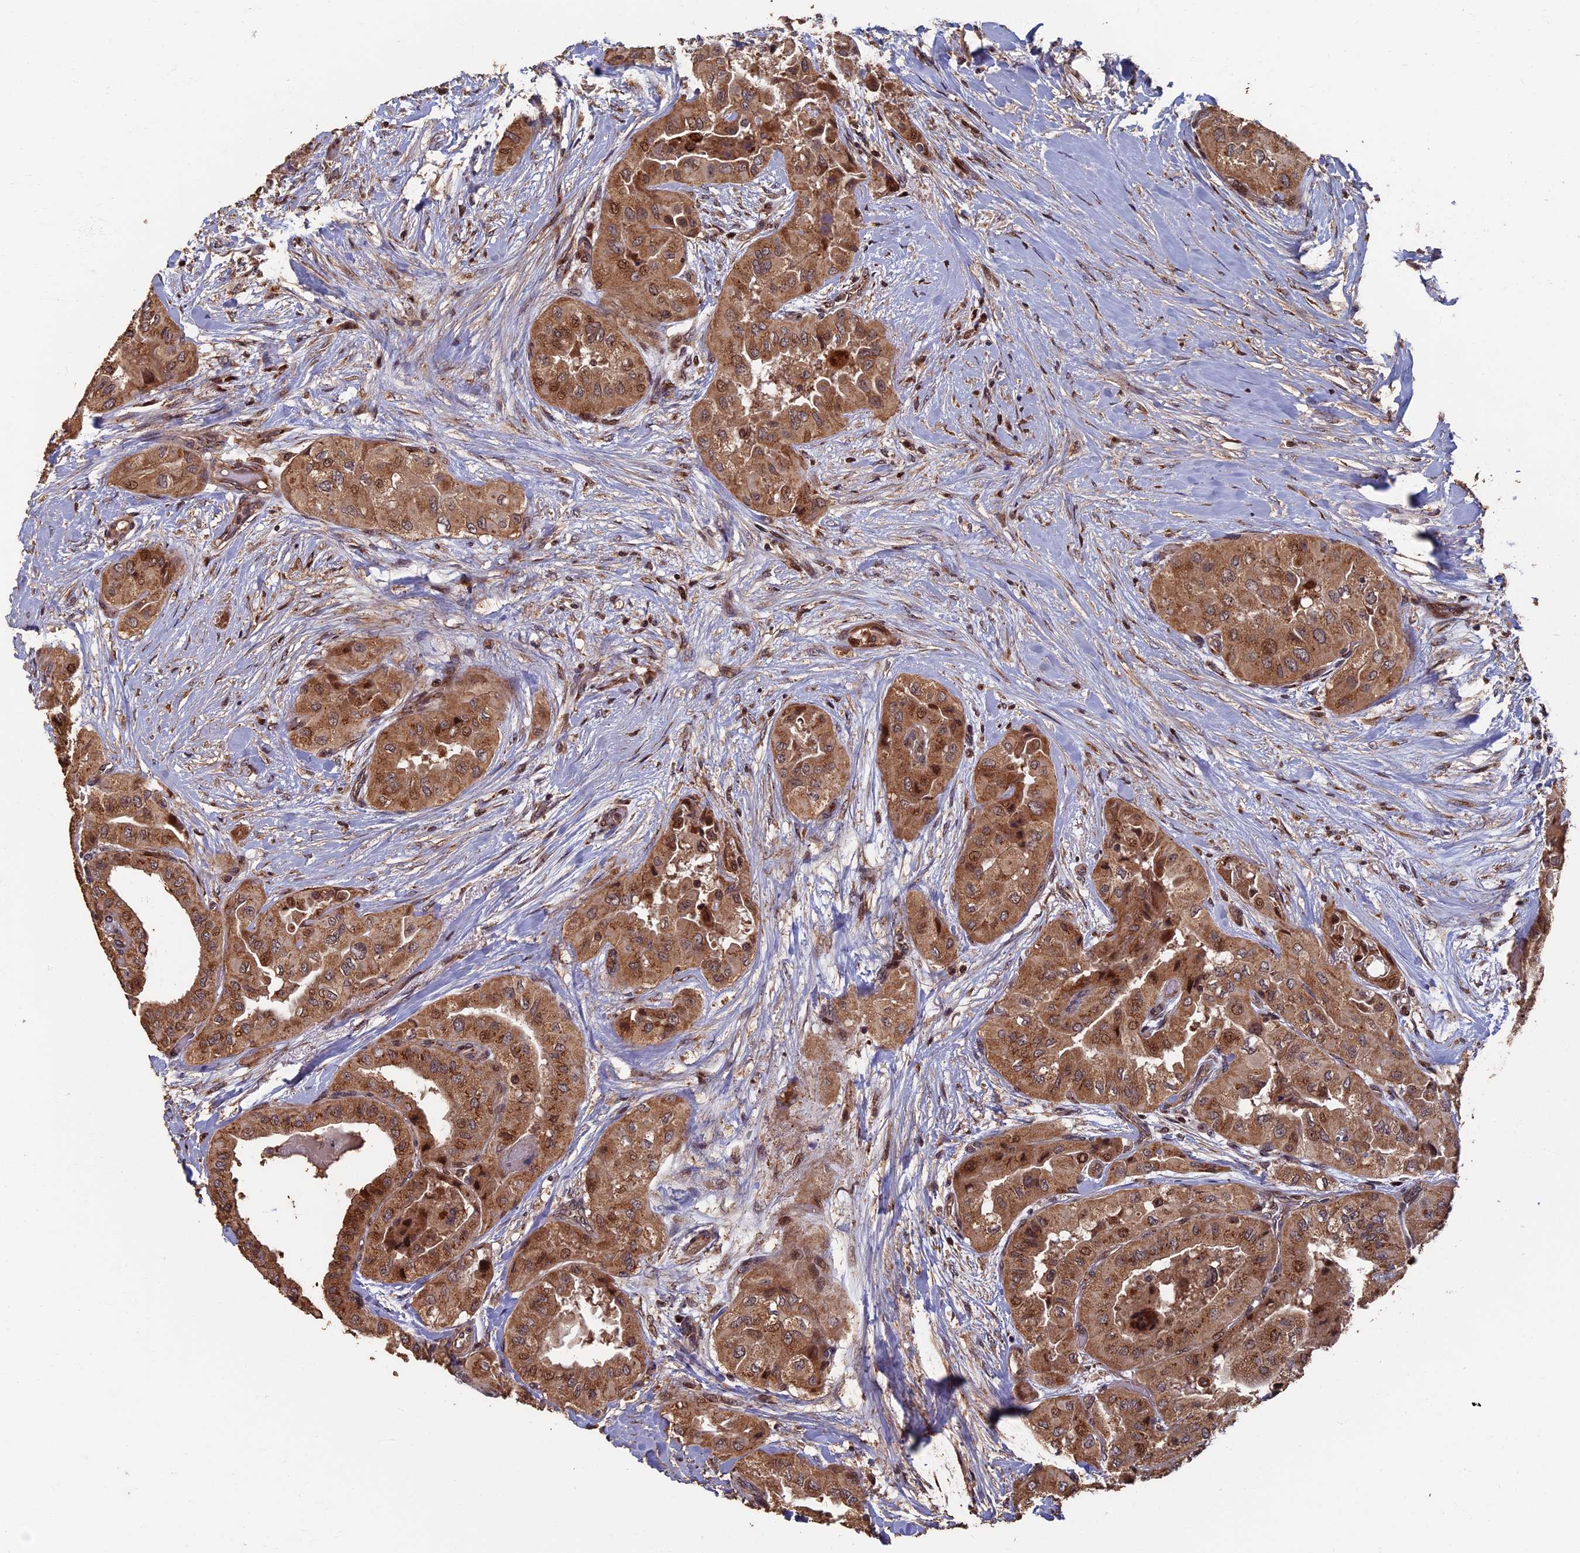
{"staining": {"intensity": "moderate", "quantity": ">75%", "location": "cytoplasmic/membranous,nuclear"}, "tissue": "thyroid cancer", "cell_type": "Tumor cells", "image_type": "cancer", "snomed": [{"axis": "morphology", "description": "Normal tissue, NOS"}, {"axis": "morphology", "description": "Papillary adenocarcinoma, NOS"}, {"axis": "topography", "description": "Thyroid gland"}], "caption": "Thyroid cancer tissue demonstrates moderate cytoplasmic/membranous and nuclear positivity in about >75% of tumor cells The protein is shown in brown color, while the nuclei are stained blue.", "gene": "RASGRF1", "patient": {"sex": "female", "age": 59}}